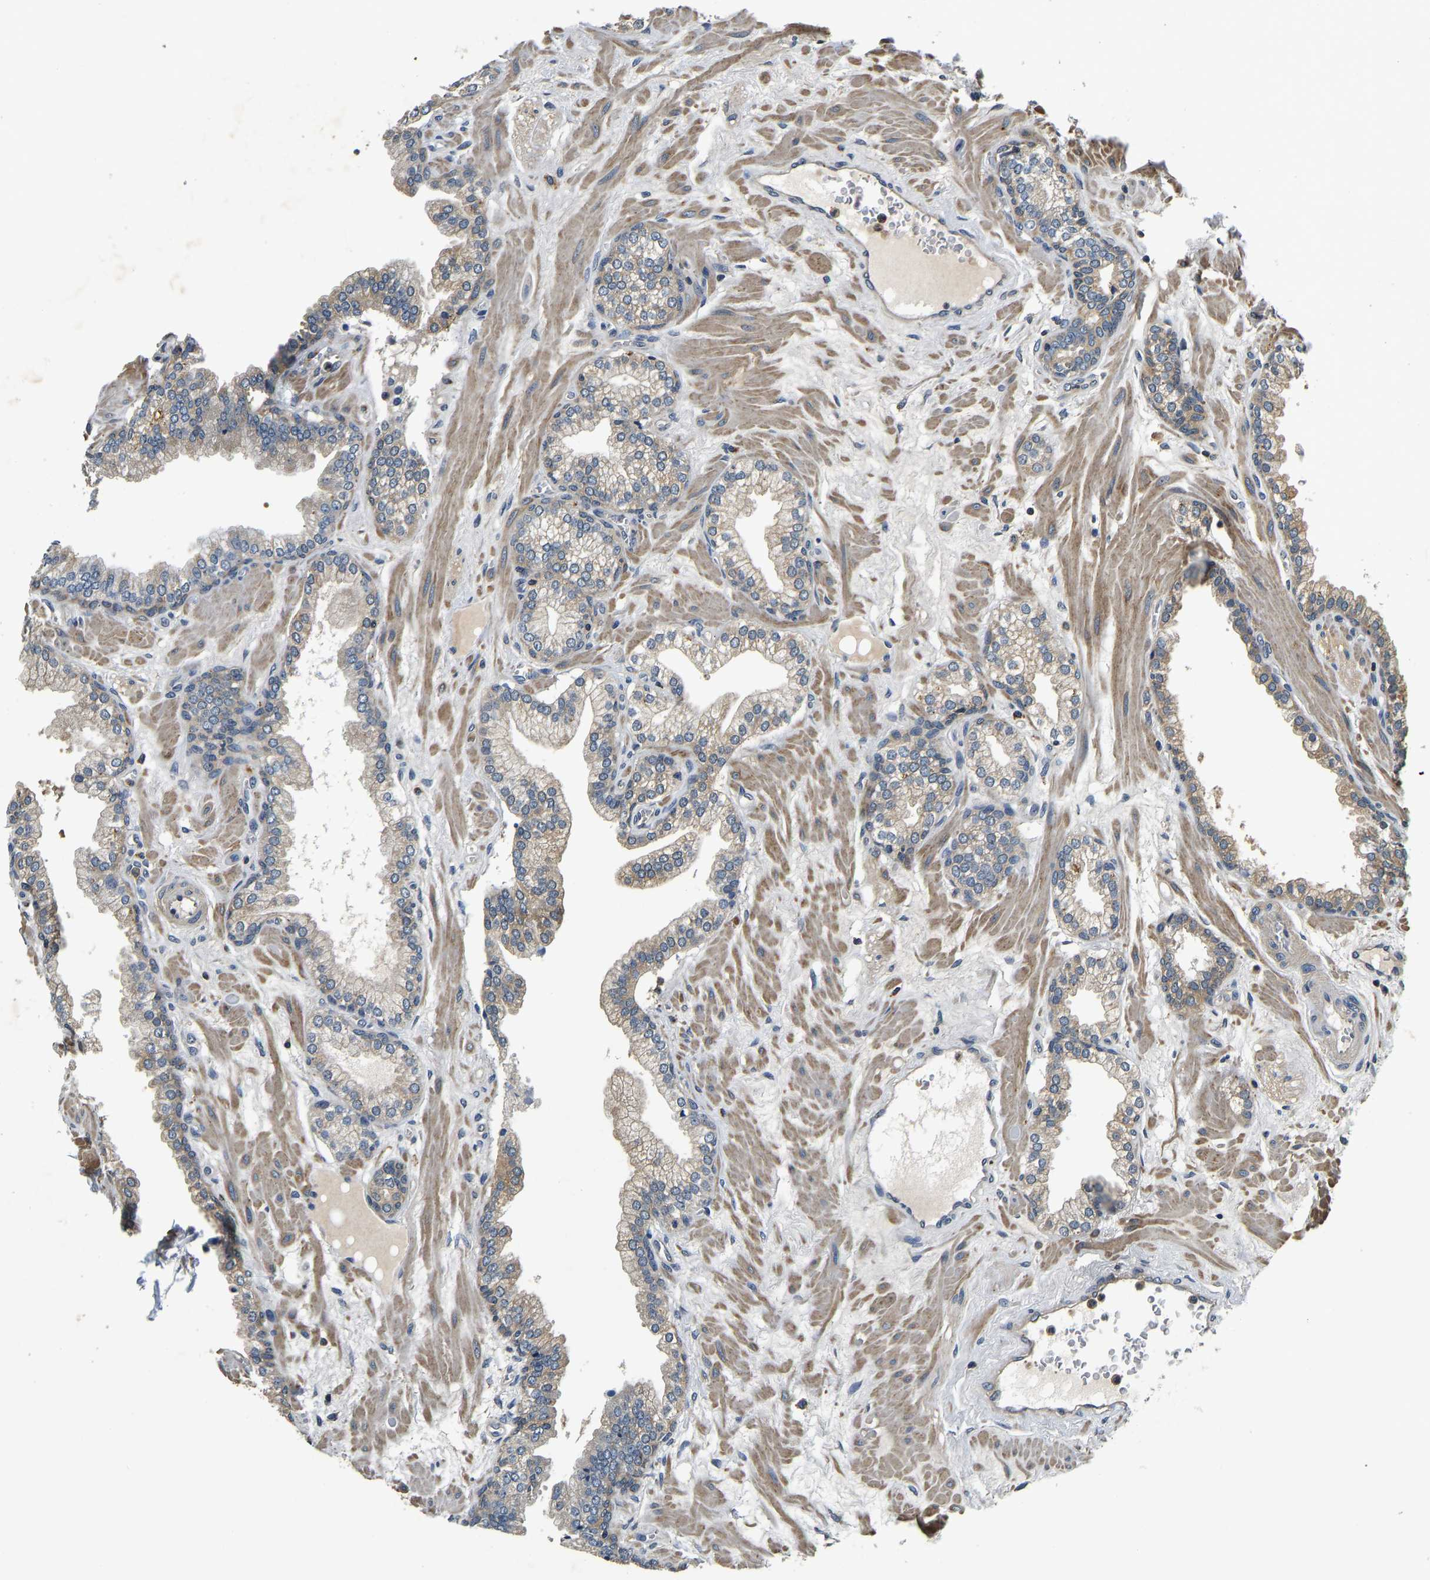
{"staining": {"intensity": "weak", "quantity": ">75%", "location": "cytoplasmic/membranous"}, "tissue": "prostate", "cell_type": "Glandular cells", "image_type": "normal", "snomed": [{"axis": "morphology", "description": "Normal tissue, NOS"}, {"axis": "morphology", "description": "Urothelial carcinoma, Low grade"}, {"axis": "topography", "description": "Urinary bladder"}, {"axis": "topography", "description": "Prostate"}], "caption": "Protein expression by immunohistochemistry (IHC) reveals weak cytoplasmic/membranous expression in about >75% of glandular cells in normal prostate.", "gene": "RESF1", "patient": {"sex": "male", "age": 60}}